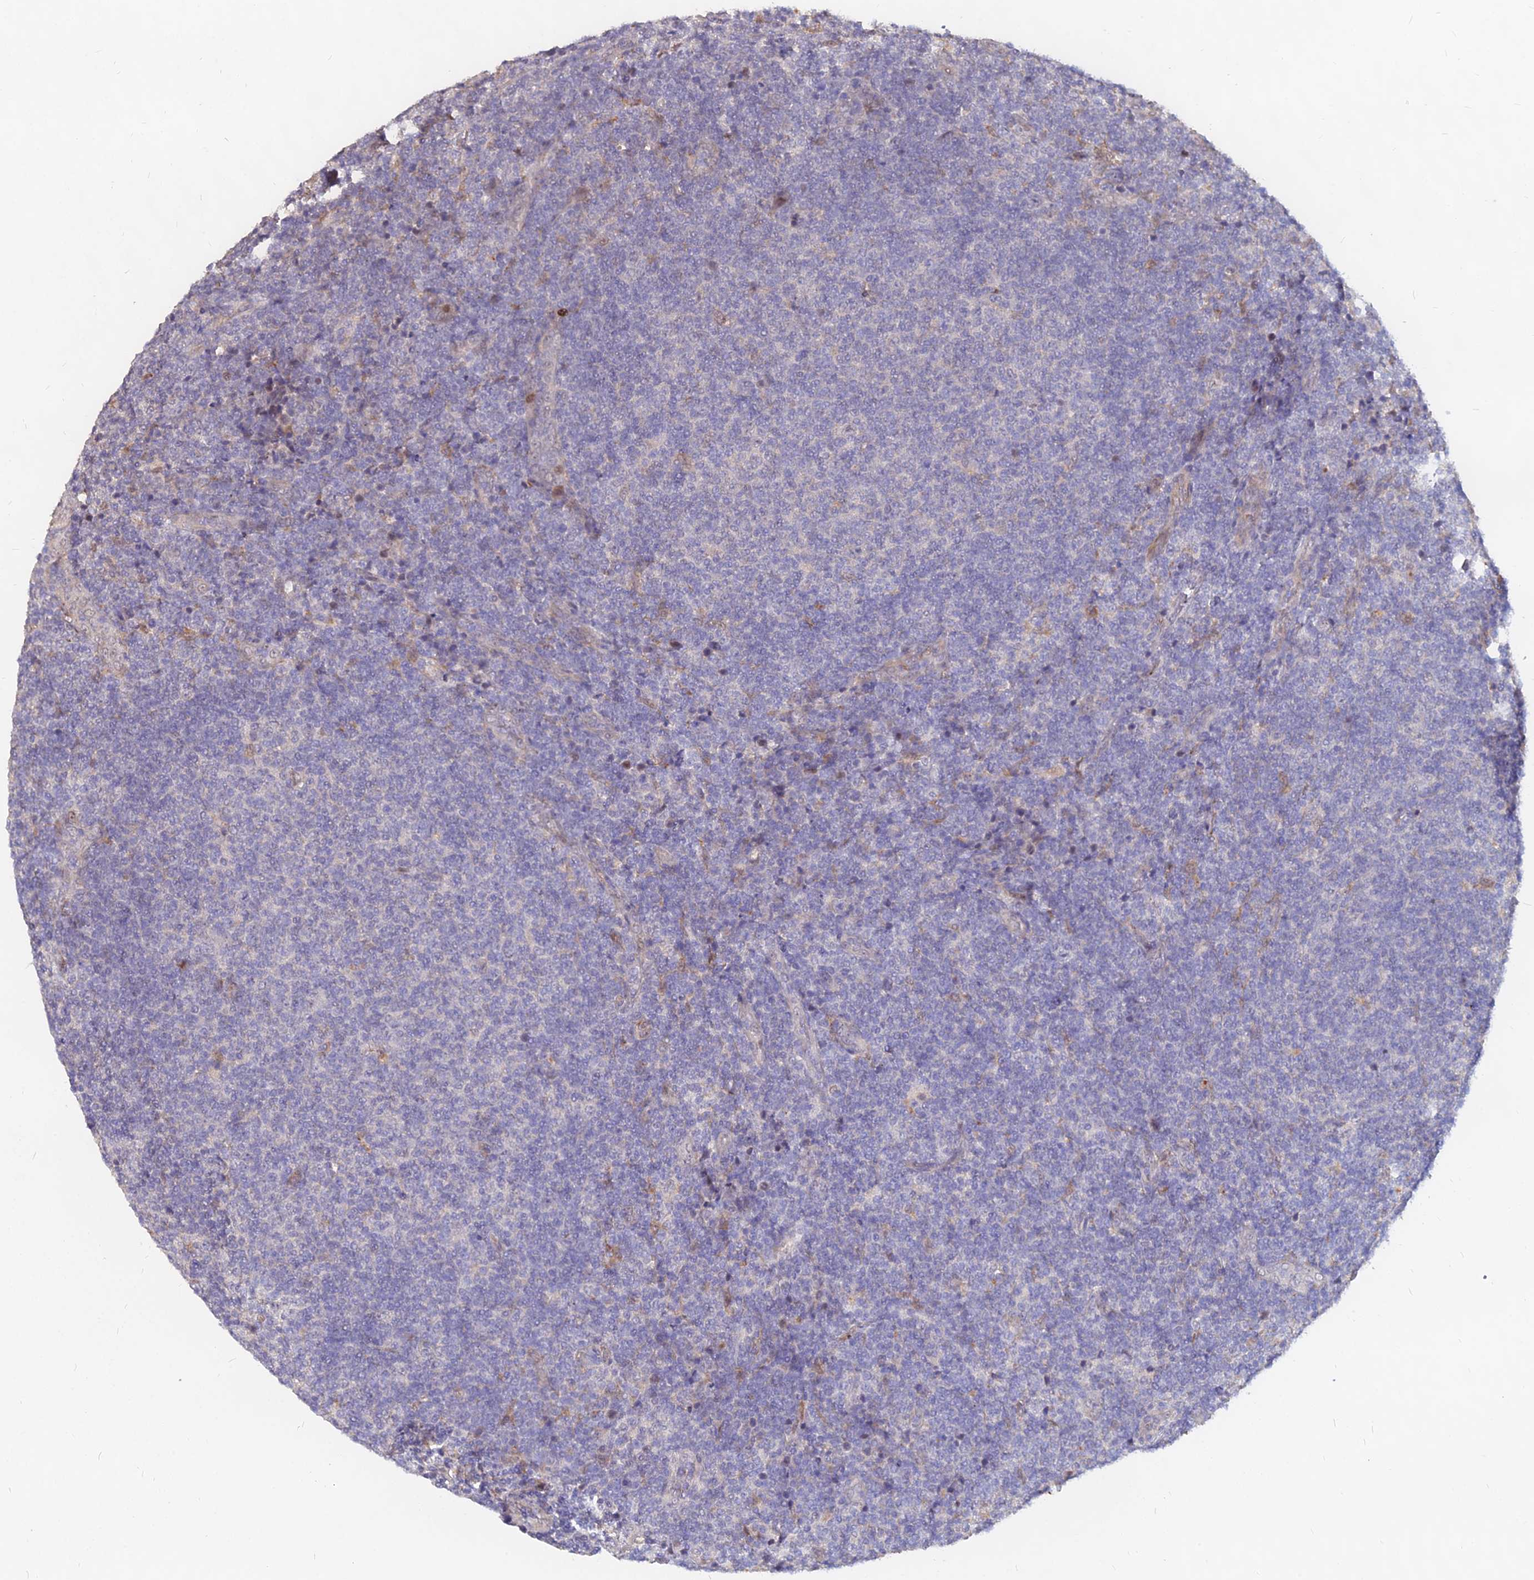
{"staining": {"intensity": "negative", "quantity": "none", "location": "none"}, "tissue": "lymphoma", "cell_type": "Tumor cells", "image_type": "cancer", "snomed": [{"axis": "morphology", "description": "Malignant lymphoma, non-Hodgkin's type, Low grade"}, {"axis": "topography", "description": "Lymph node"}], "caption": "Immunohistochemical staining of malignant lymphoma, non-Hodgkin's type (low-grade) demonstrates no significant staining in tumor cells.", "gene": "C11orf68", "patient": {"sex": "male", "age": 66}}